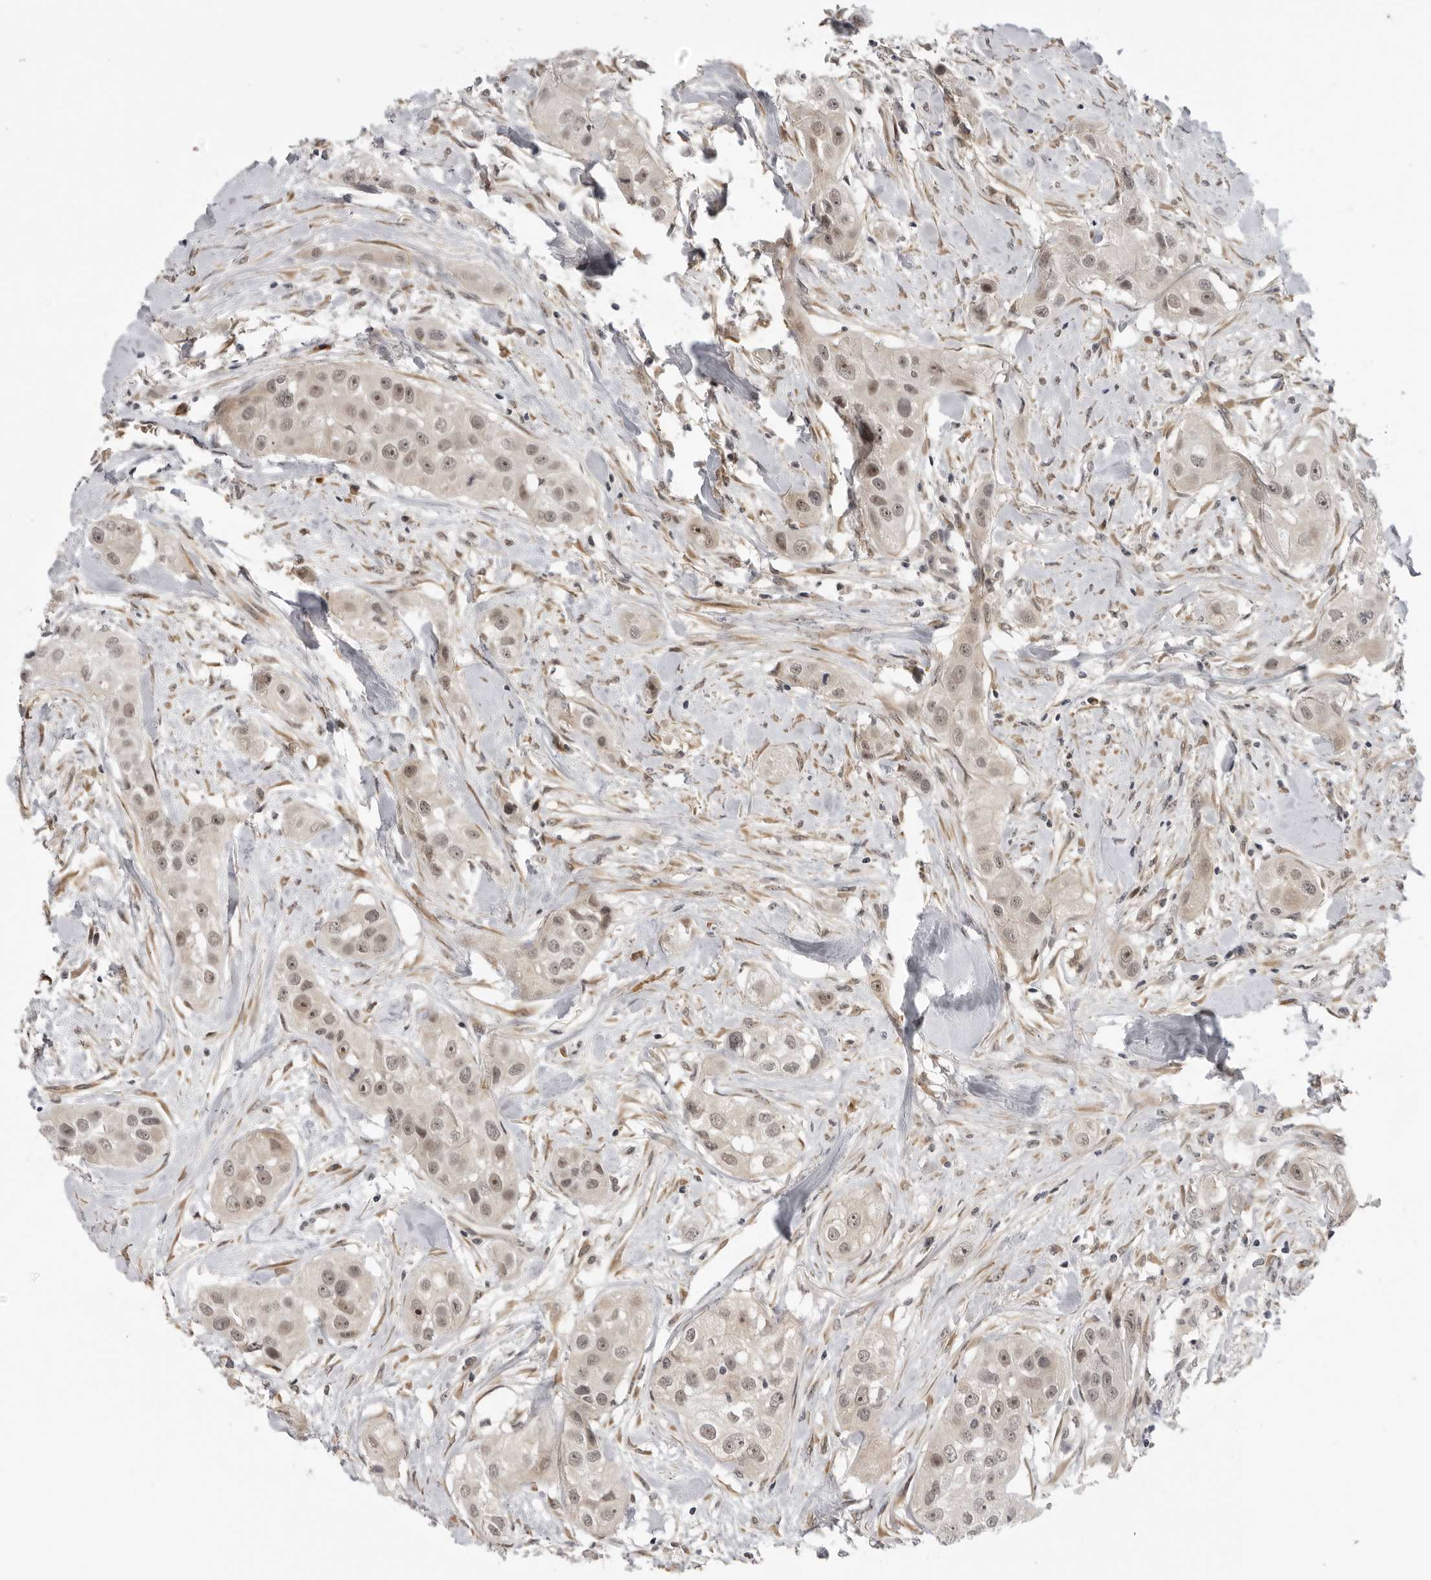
{"staining": {"intensity": "moderate", "quantity": ">75%", "location": "nuclear"}, "tissue": "head and neck cancer", "cell_type": "Tumor cells", "image_type": "cancer", "snomed": [{"axis": "morphology", "description": "Normal tissue, NOS"}, {"axis": "morphology", "description": "Squamous cell carcinoma, NOS"}, {"axis": "topography", "description": "Skeletal muscle"}, {"axis": "topography", "description": "Head-Neck"}], "caption": "This image displays head and neck cancer stained with immunohistochemistry to label a protein in brown. The nuclear of tumor cells show moderate positivity for the protein. Nuclei are counter-stained blue.", "gene": "ALPK2", "patient": {"sex": "male", "age": 51}}